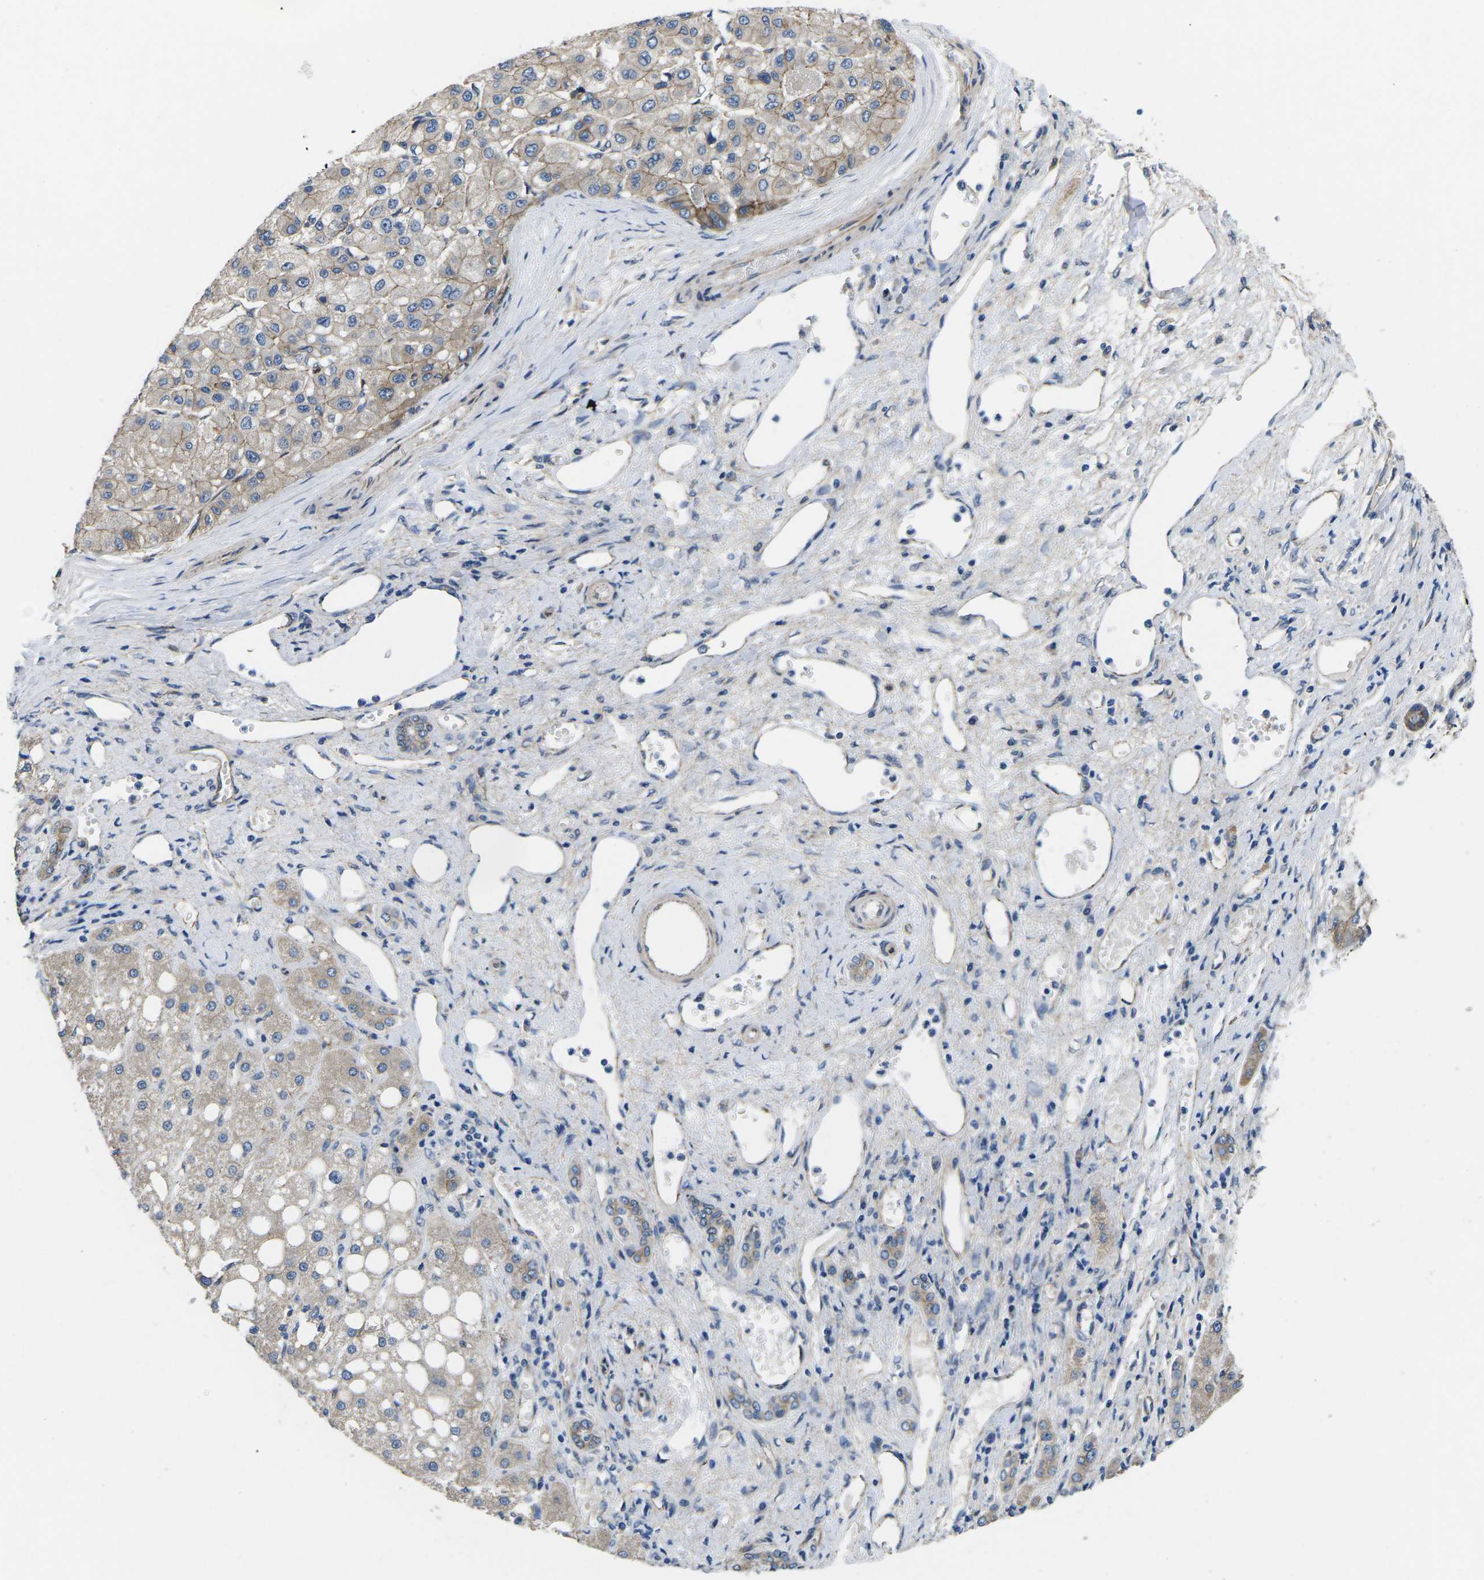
{"staining": {"intensity": "moderate", "quantity": "25%-75%", "location": "cytoplasmic/membranous"}, "tissue": "liver cancer", "cell_type": "Tumor cells", "image_type": "cancer", "snomed": [{"axis": "morphology", "description": "Carcinoma, Hepatocellular, NOS"}, {"axis": "topography", "description": "Liver"}], "caption": "Protein expression analysis of liver hepatocellular carcinoma exhibits moderate cytoplasmic/membranous staining in about 25%-75% of tumor cells.", "gene": "CTNND1", "patient": {"sex": "male", "age": 80}}